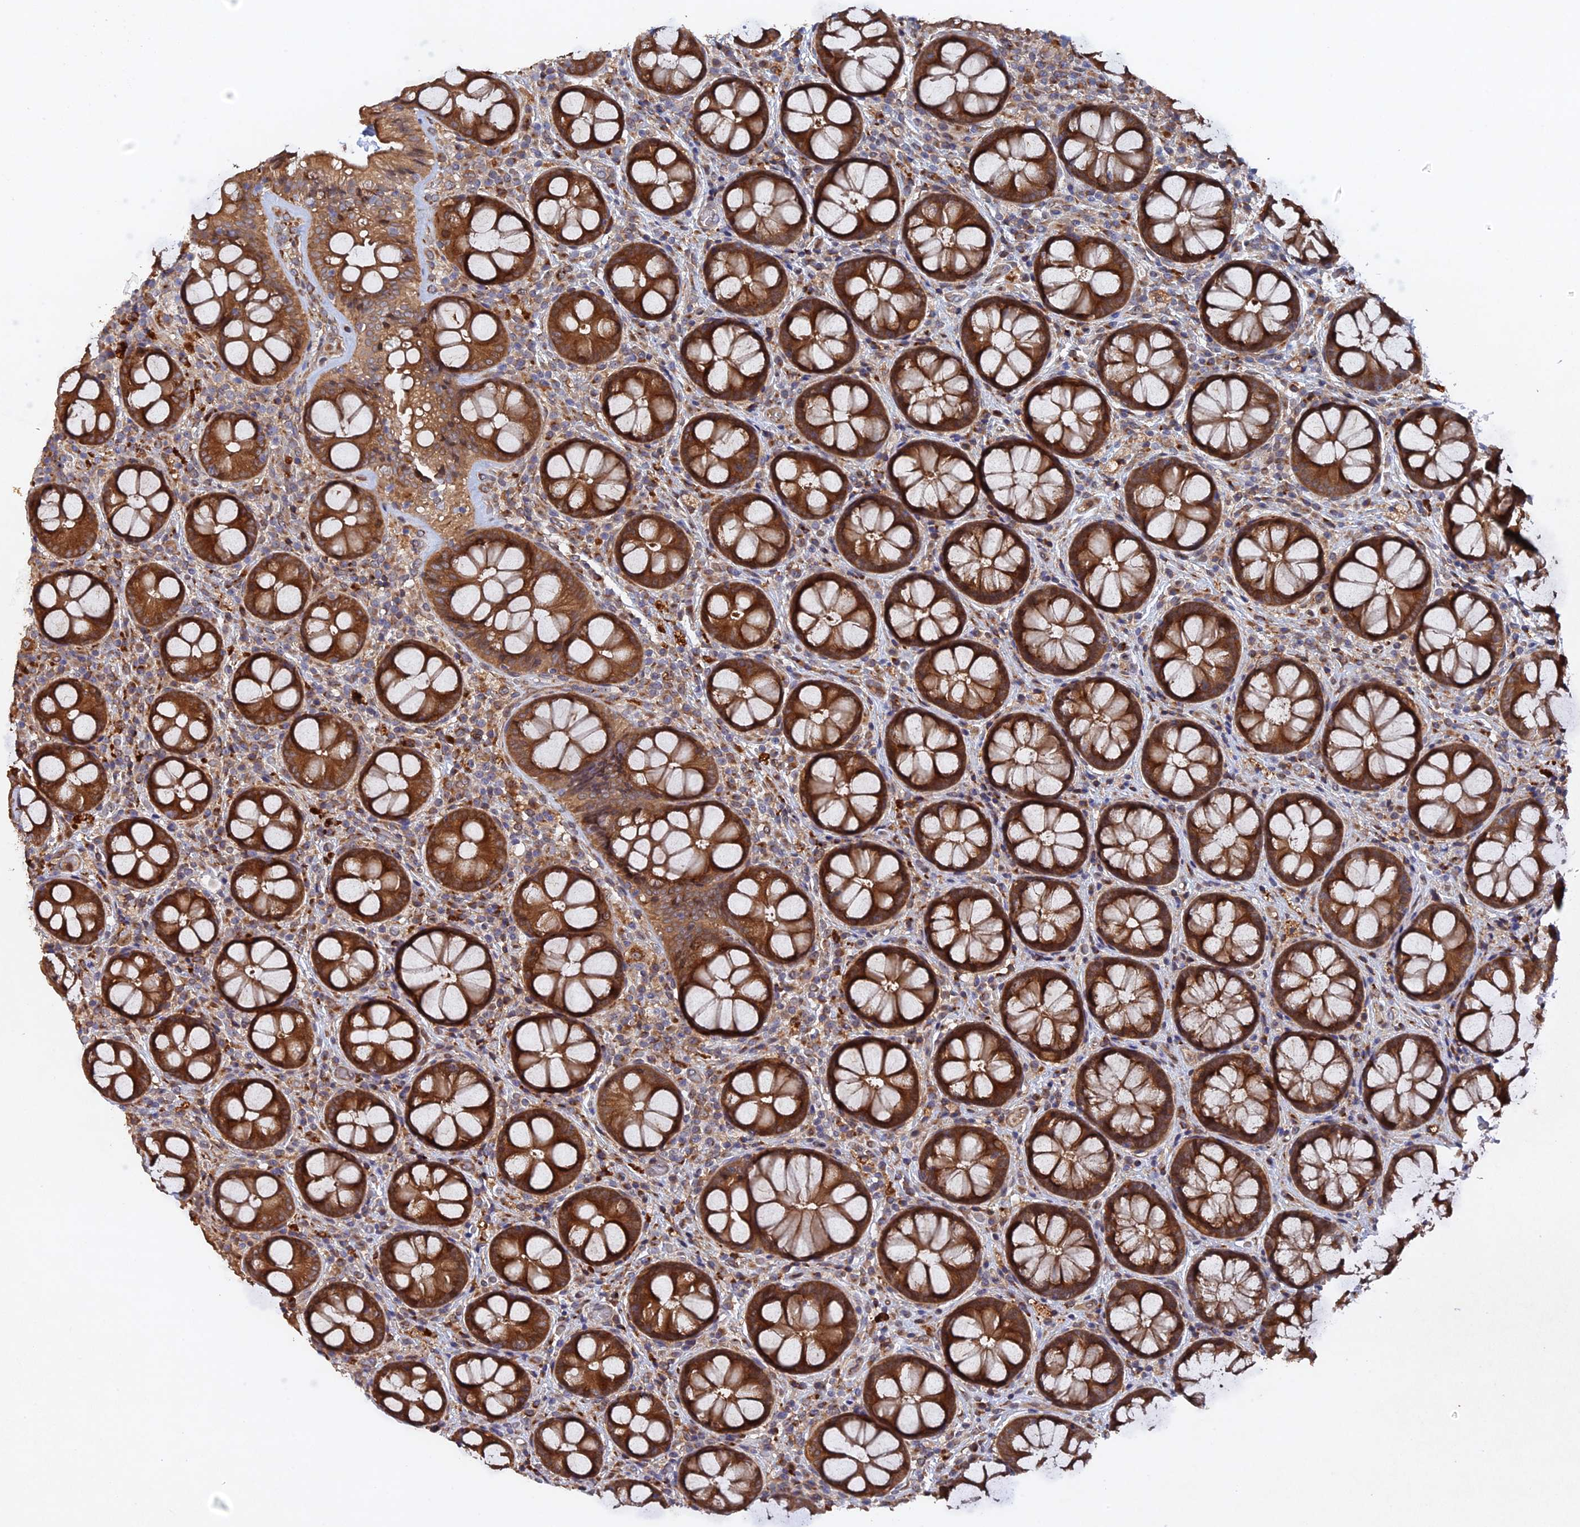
{"staining": {"intensity": "moderate", "quantity": ">75%", "location": "cytoplasmic/membranous"}, "tissue": "rectum", "cell_type": "Glandular cells", "image_type": "normal", "snomed": [{"axis": "morphology", "description": "Normal tissue, NOS"}, {"axis": "topography", "description": "Rectum"}], "caption": "Immunohistochemical staining of benign rectum shows moderate cytoplasmic/membranous protein positivity in about >75% of glandular cells. (Stains: DAB in brown, nuclei in blue, Microscopy: brightfield microscopy at high magnification).", "gene": "VPS37C", "patient": {"sex": "male", "age": 83}}